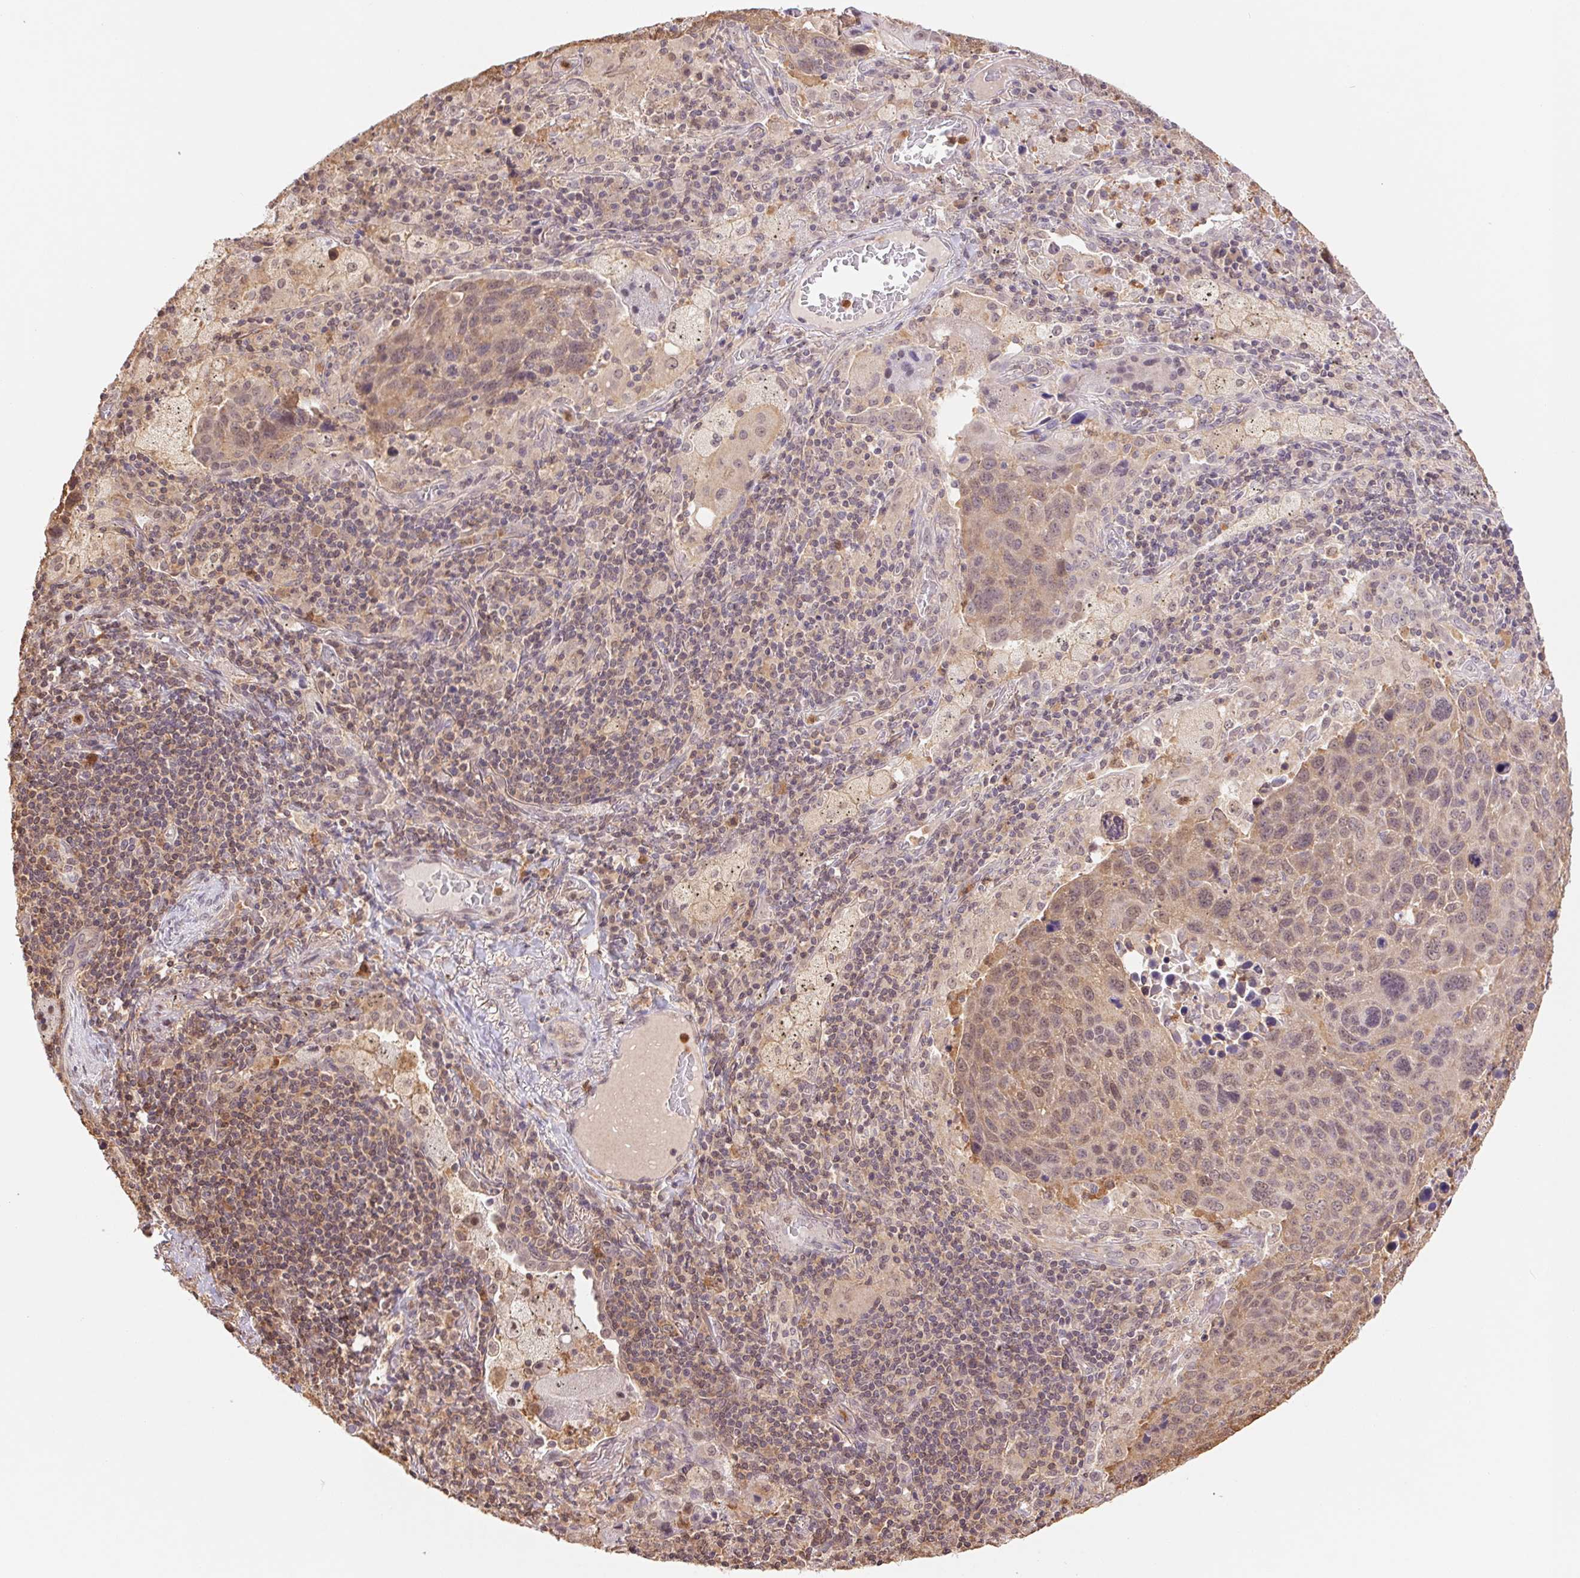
{"staining": {"intensity": "weak", "quantity": ">75%", "location": "cytoplasmic/membranous,nuclear"}, "tissue": "lung cancer", "cell_type": "Tumor cells", "image_type": "cancer", "snomed": [{"axis": "morphology", "description": "Squamous cell carcinoma, NOS"}, {"axis": "topography", "description": "Lung"}], "caption": "Protein staining by immunohistochemistry displays weak cytoplasmic/membranous and nuclear positivity in approximately >75% of tumor cells in squamous cell carcinoma (lung).", "gene": "CDC123", "patient": {"sex": "male", "age": 68}}